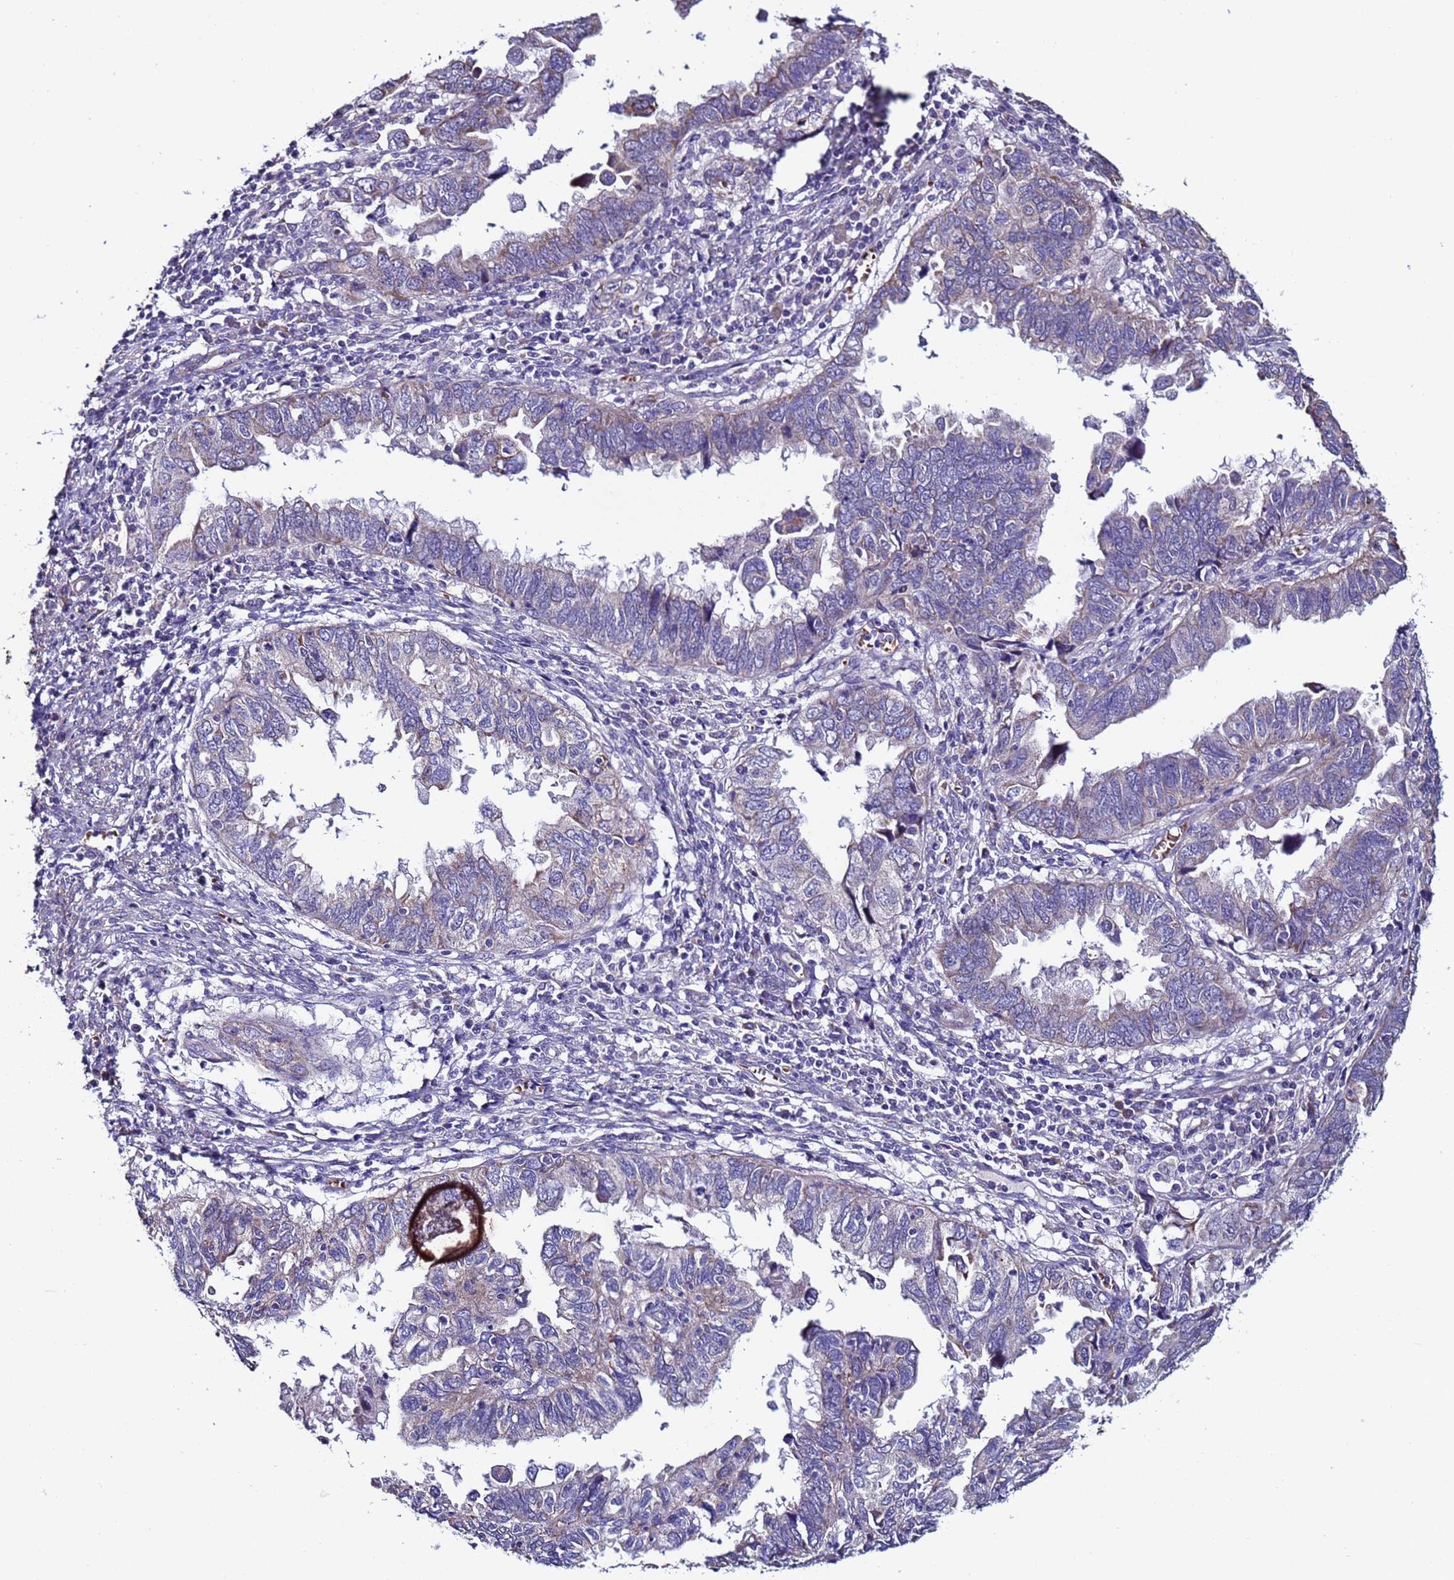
{"staining": {"intensity": "weak", "quantity": "<25%", "location": "cytoplasmic/membranous"}, "tissue": "endometrial cancer", "cell_type": "Tumor cells", "image_type": "cancer", "snomed": [{"axis": "morphology", "description": "Adenocarcinoma, NOS"}, {"axis": "topography", "description": "Uterus"}], "caption": "There is no significant positivity in tumor cells of endometrial cancer (adenocarcinoma).", "gene": "CLHC1", "patient": {"sex": "female", "age": 77}}